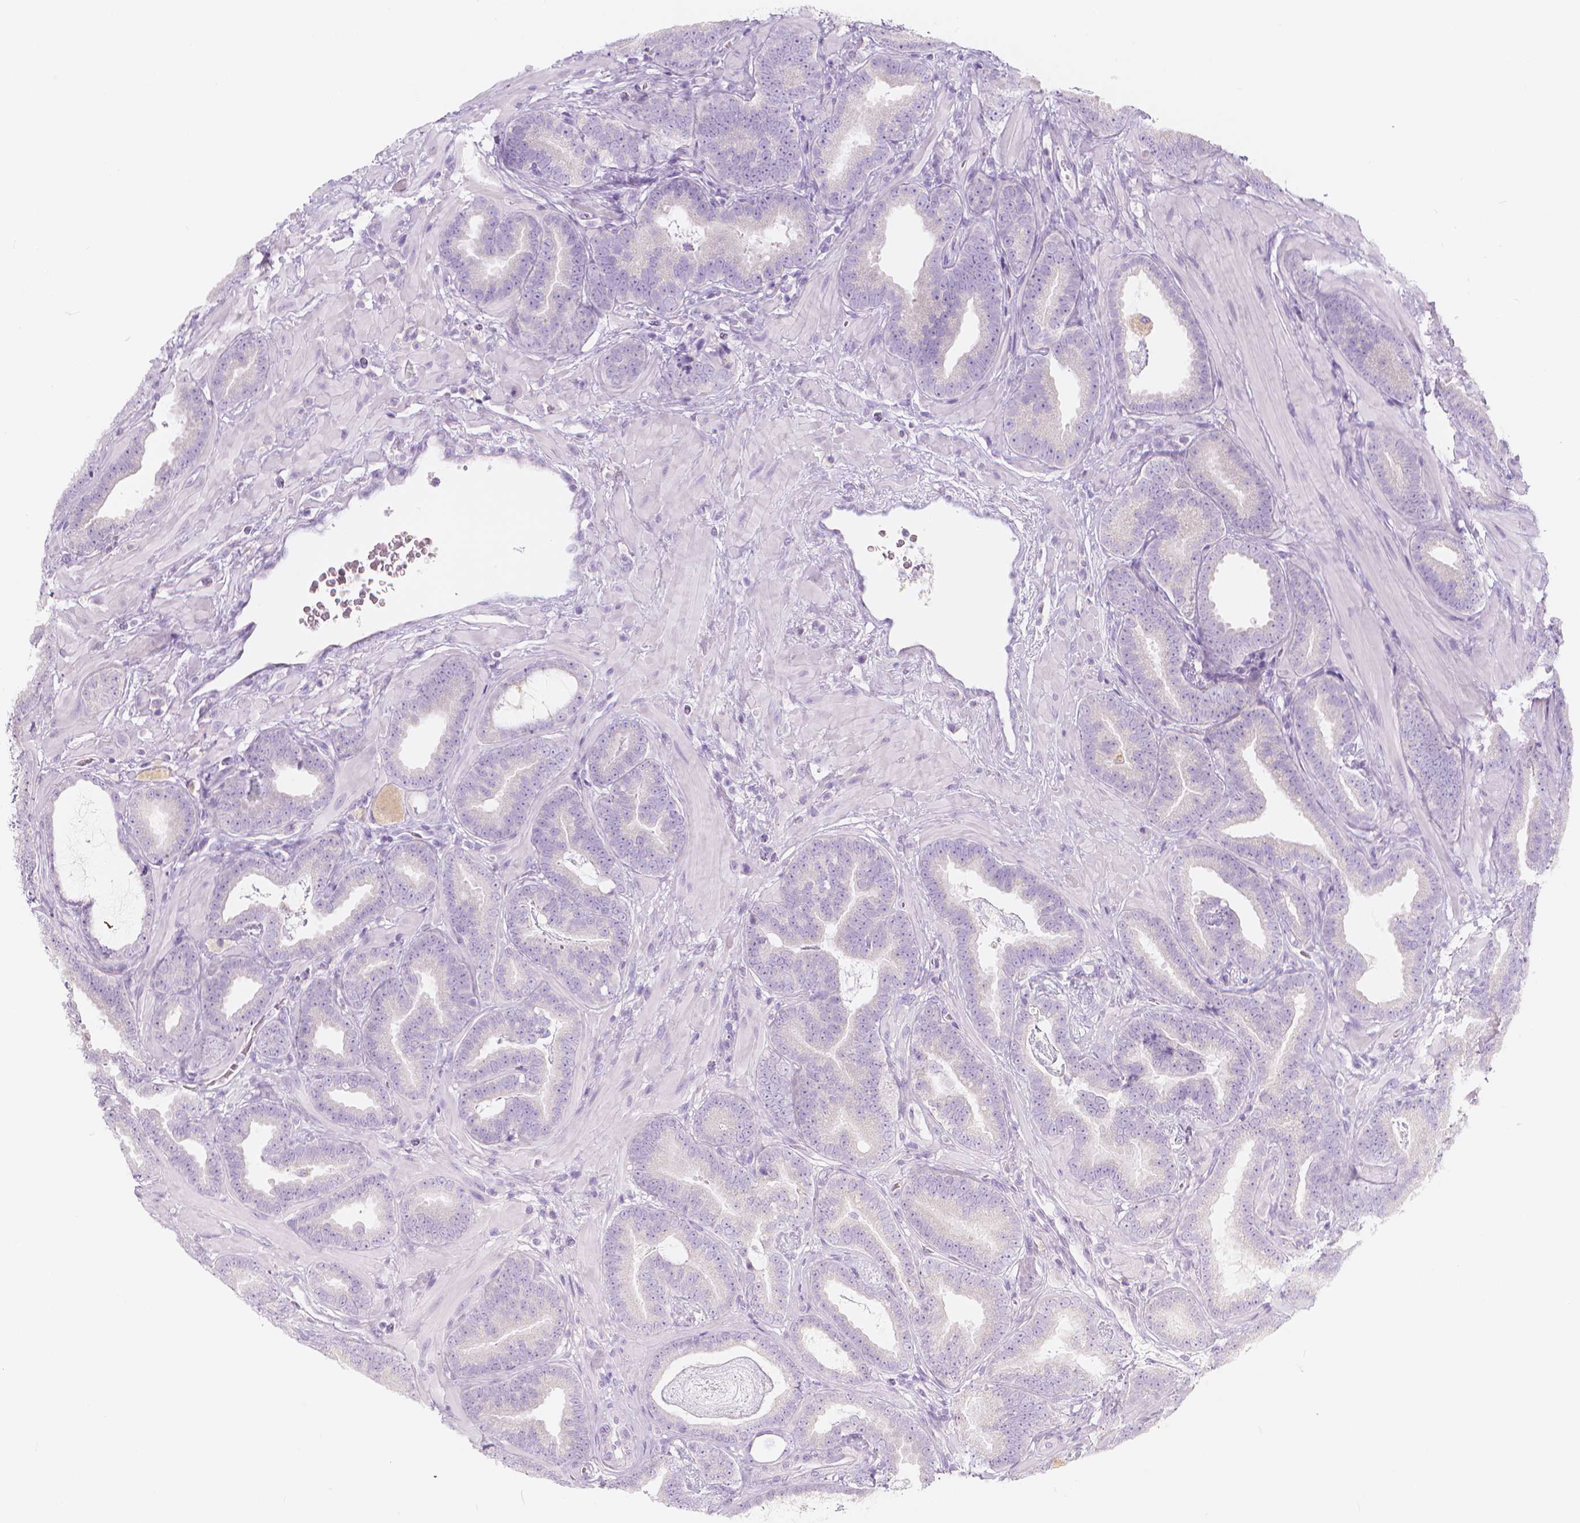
{"staining": {"intensity": "negative", "quantity": "none", "location": "none"}, "tissue": "prostate cancer", "cell_type": "Tumor cells", "image_type": "cancer", "snomed": [{"axis": "morphology", "description": "Adenocarcinoma, Low grade"}, {"axis": "topography", "description": "Prostate"}], "caption": "IHC image of neoplastic tissue: prostate cancer stained with DAB exhibits no significant protein expression in tumor cells. (DAB (3,3'-diaminobenzidine) IHC, high magnification).", "gene": "RBFOX1", "patient": {"sex": "male", "age": 63}}